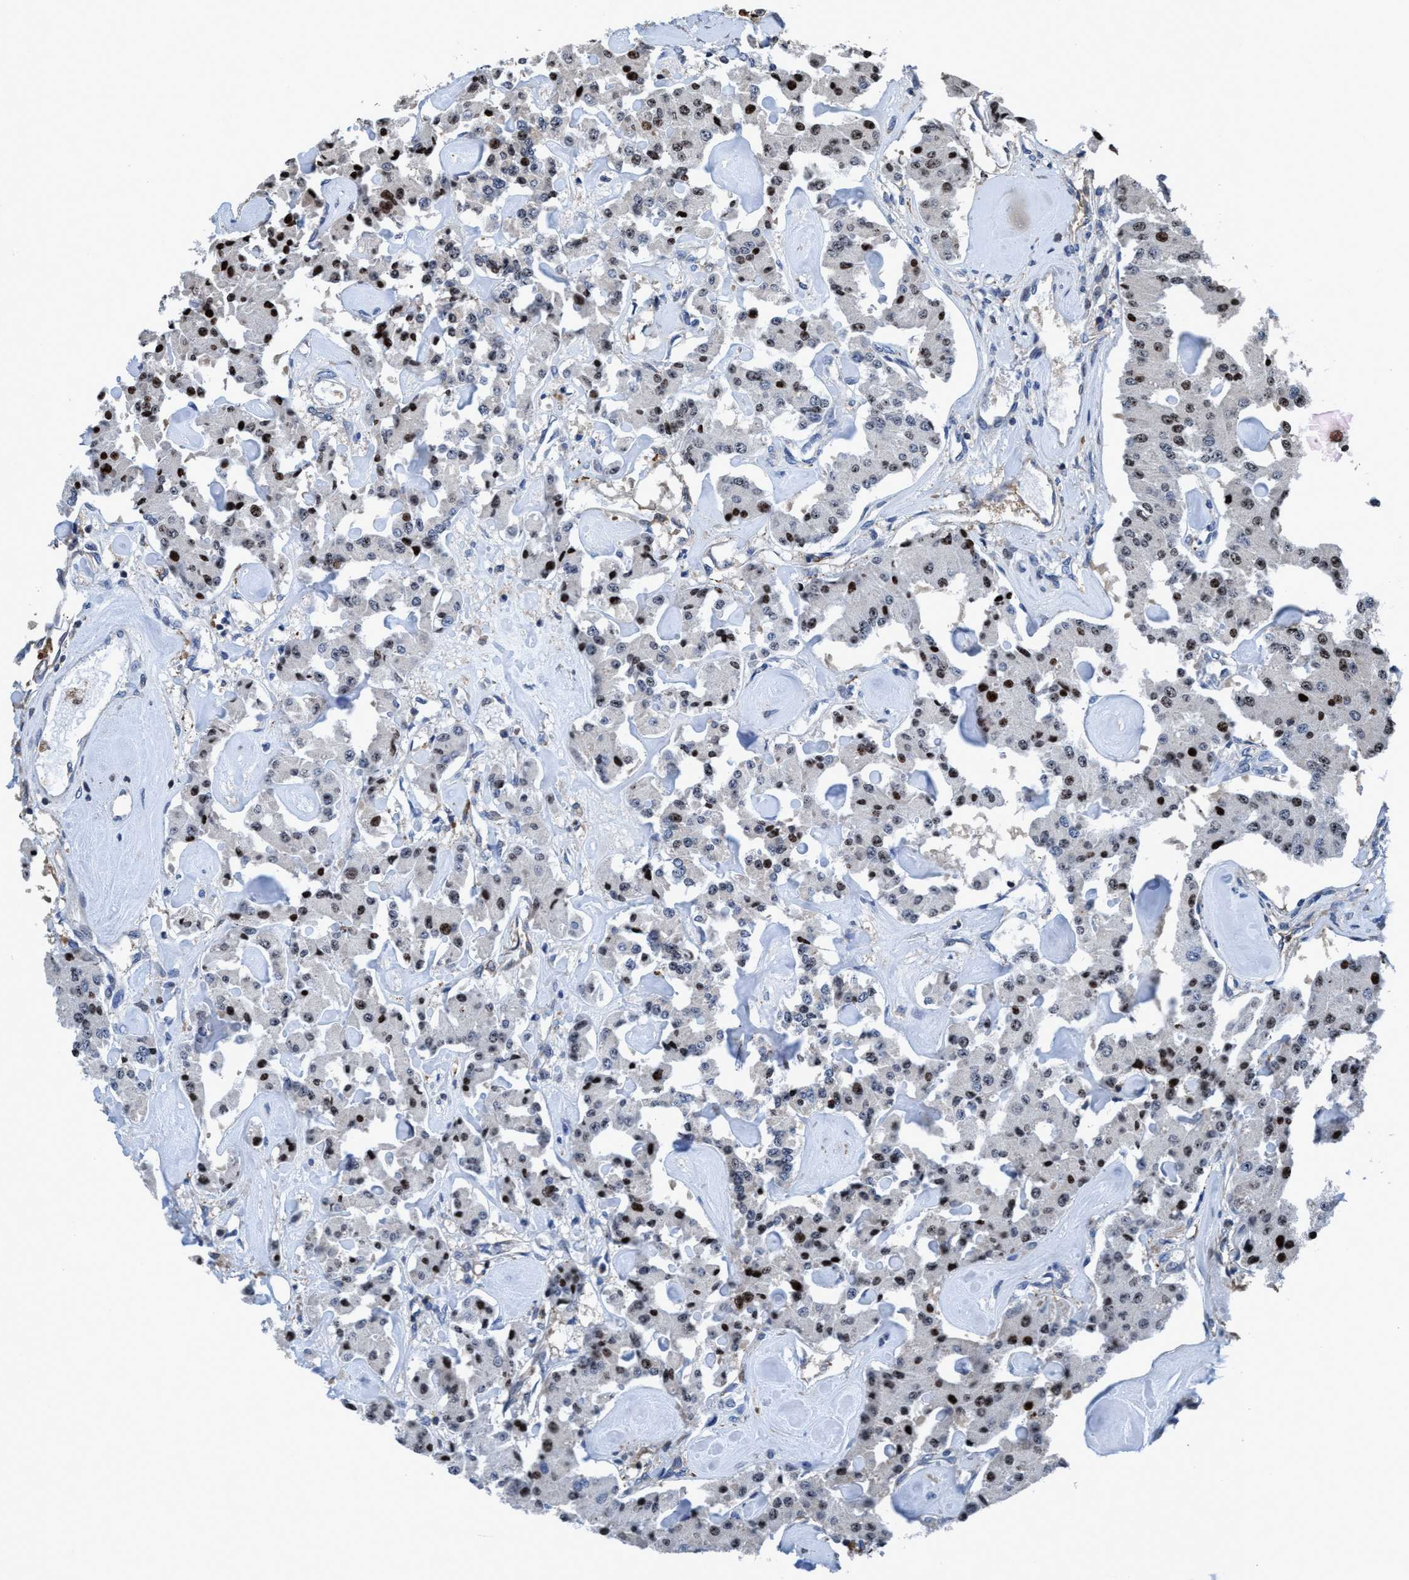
{"staining": {"intensity": "moderate", "quantity": "<25%", "location": "nuclear"}, "tissue": "carcinoid", "cell_type": "Tumor cells", "image_type": "cancer", "snomed": [{"axis": "morphology", "description": "Carcinoid, malignant, NOS"}, {"axis": "topography", "description": "Pancreas"}], "caption": "A photomicrograph showing moderate nuclear positivity in about <25% of tumor cells in carcinoid, as visualized by brown immunohistochemical staining.", "gene": "NMT1", "patient": {"sex": "male", "age": 41}}